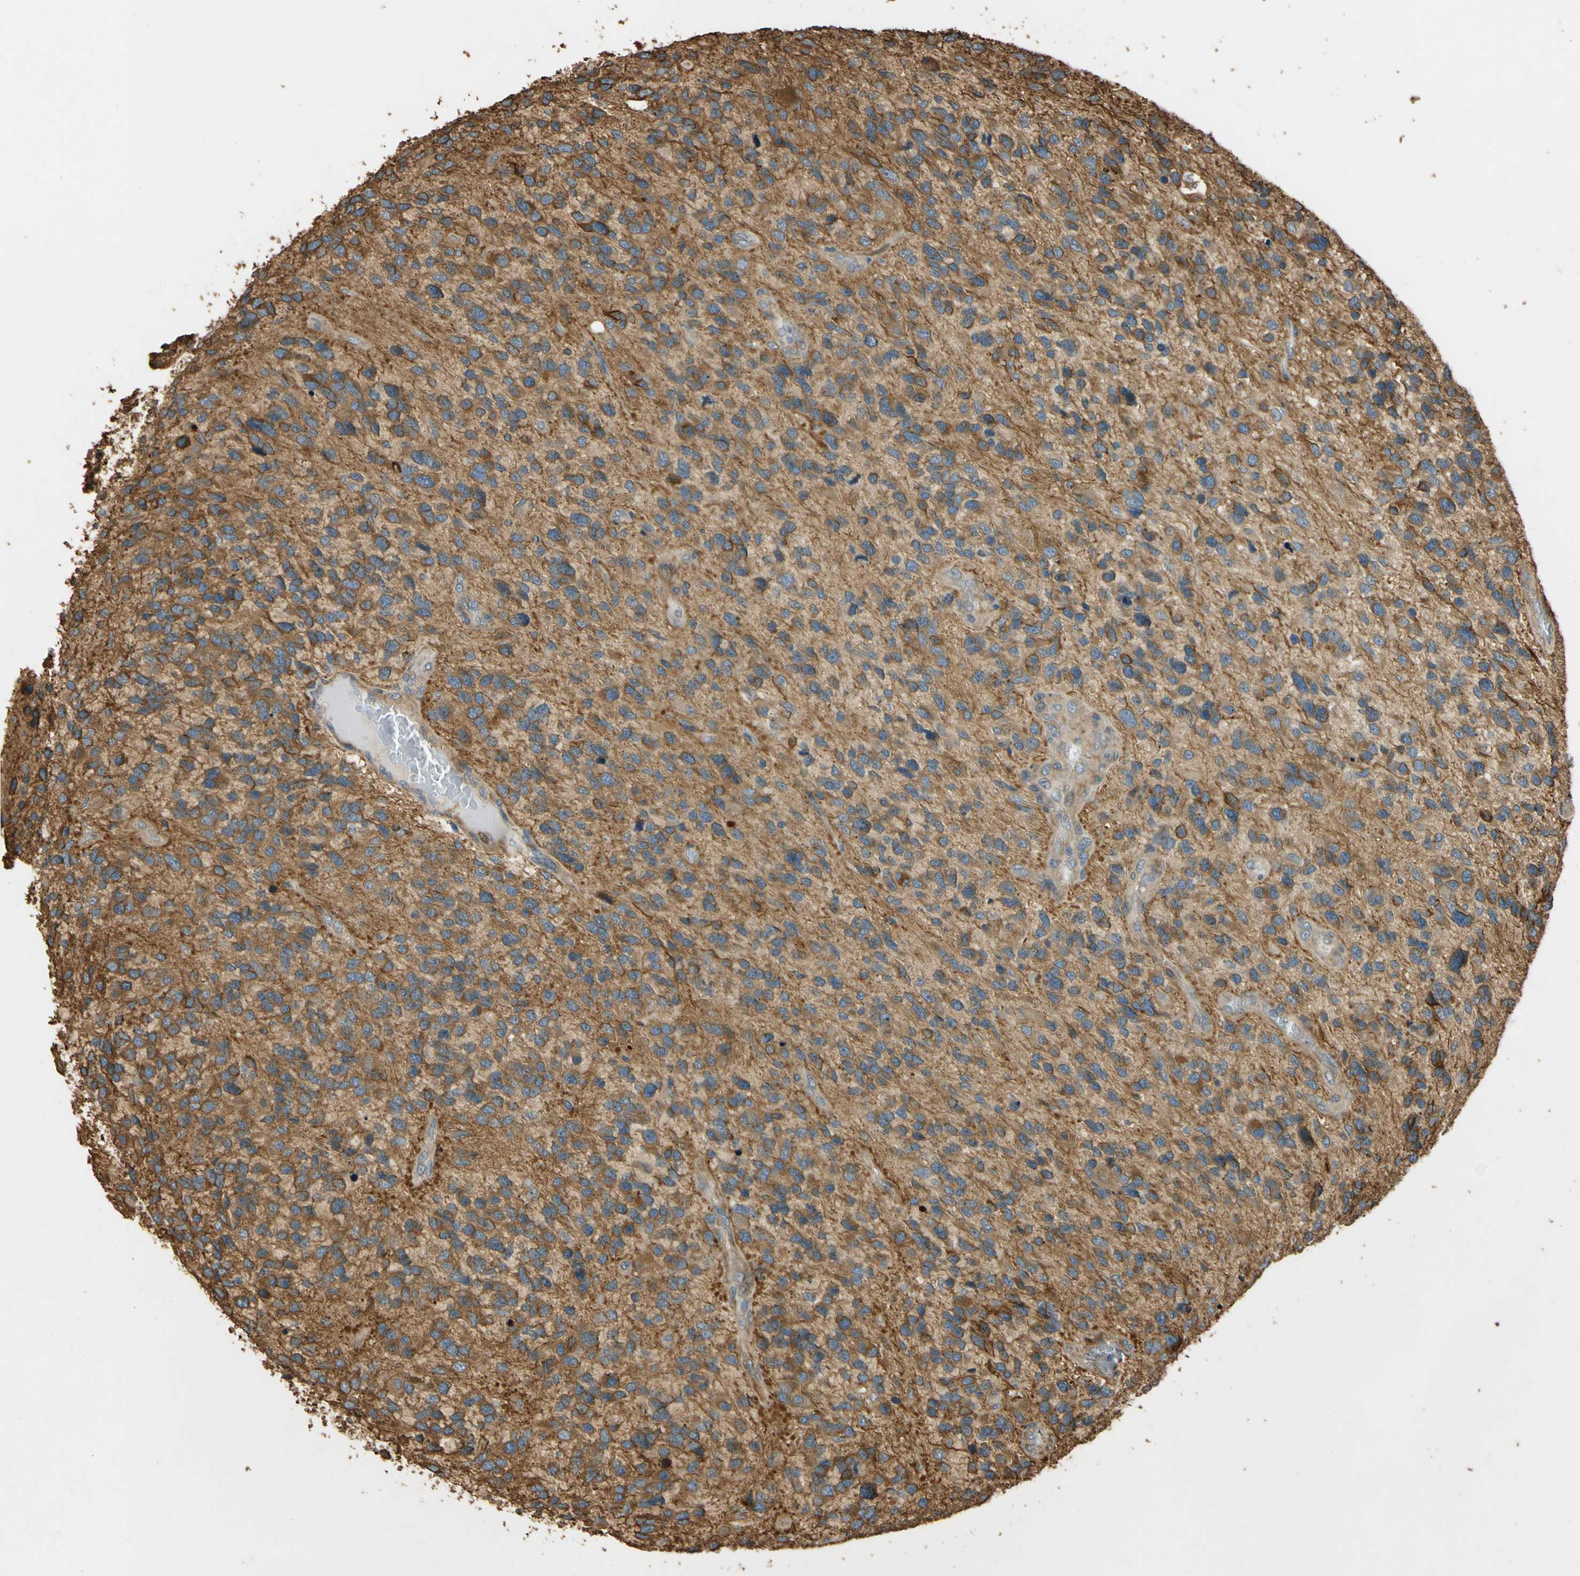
{"staining": {"intensity": "moderate", "quantity": "<25%", "location": "cytoplasmic/membranous"}, "tissue": "glioma", "cell_type": "Tumor cells", "image_type": "cancer", "snomed": [{"axis": "morphology", "description": "Glioma, malignant, High grade"}, {"axis": "topography", "description": "Brain"}], "caption": "DAB immunohistochemical staining of human malignant glioma (high-grade) demonstrates moderate cytoplasmic/membranous protein staining in about <25% of tumor cells.", "gene": "MGRN1", "patient": {"sex": "female", "age": 58}}